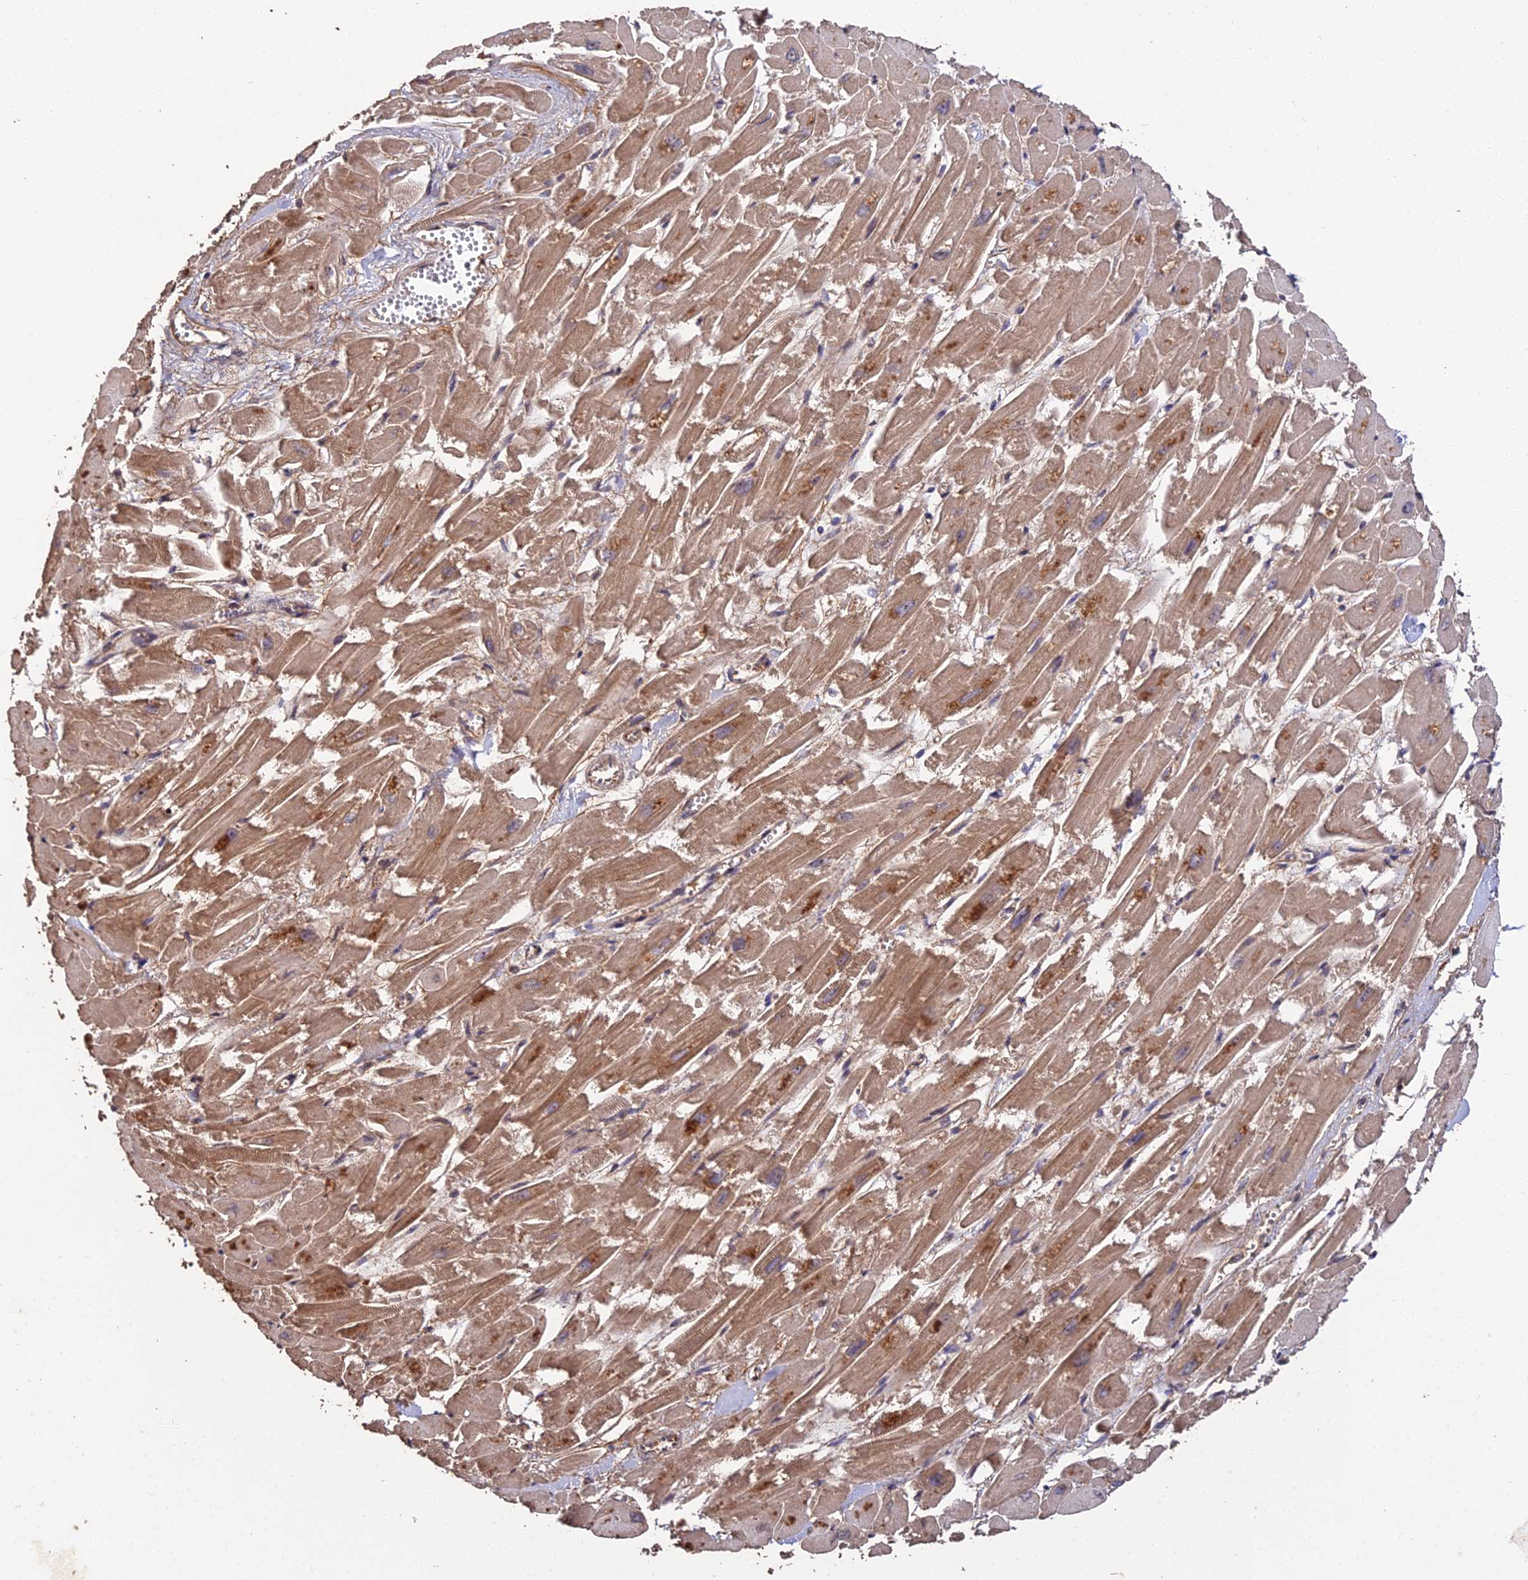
{"staining": {"intensity": "moderate", "quantity": "25%-75%", "location": "cytoplasmic/membranous,nuclear"}, "tissue": "heart muscle", "cell_type": "Cardiomyocytes", "image_type": "normal", "snomed": [{"axis": "morphology", "description": "Normal tissue, NOS"}, {"axis": "topography", "description": "Heart"}], "caption": "Immunohistochemistry (IHC) (DAB) staining of normal heart muscle shows moderate cytoplasmic/membranous,nuclear protein staining in approximately 25%-75% of cardiomyocytes. Using DAB (brown) and hematoxylin (blue) stains, captured at high magnification using brightfield microscopy.", "gene": "RALGAPA2", "patient": {"sex": "male", "age": 54}}